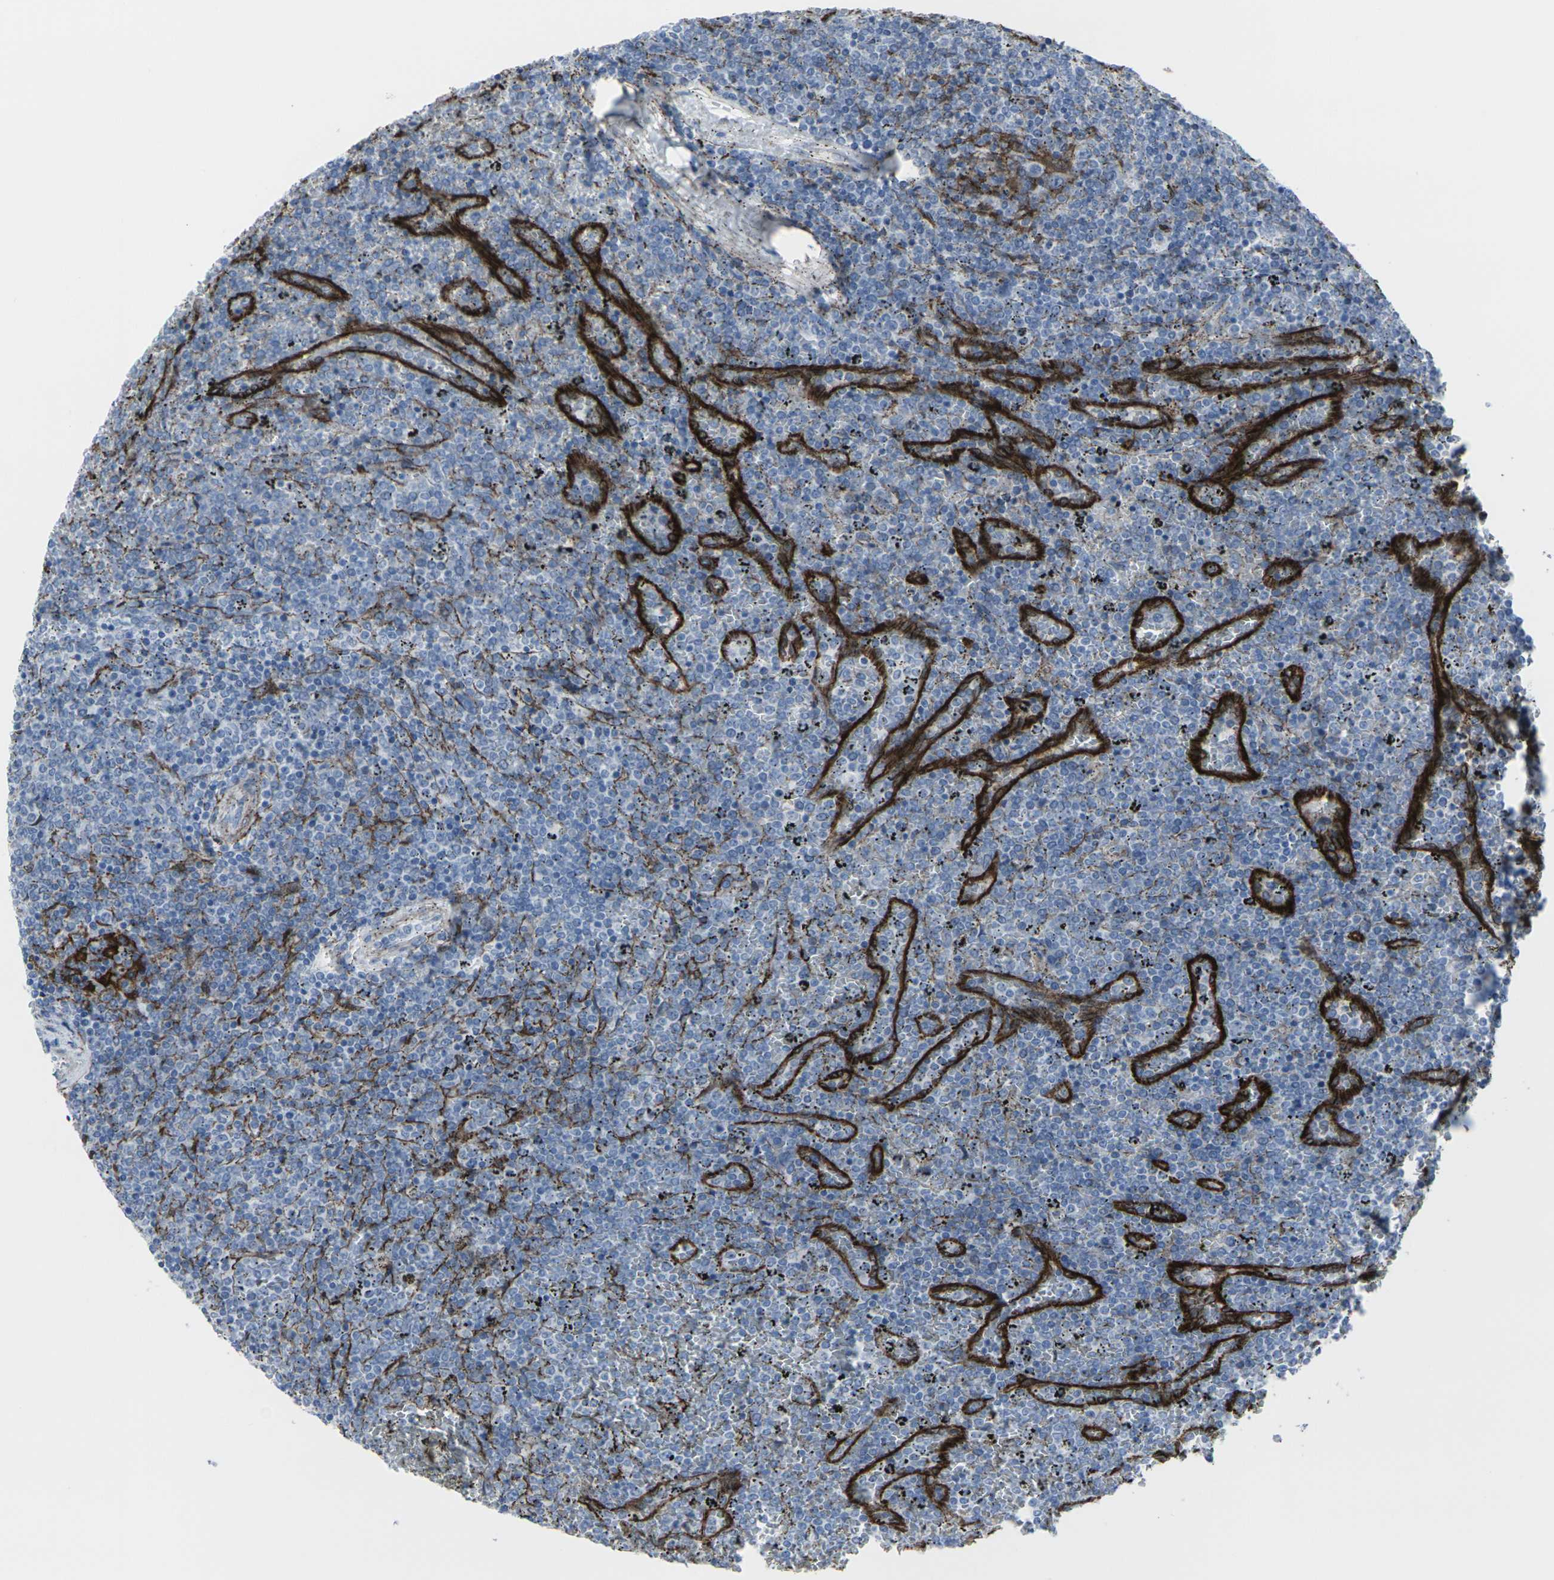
{"staining": {"intensity": "negative", "quantity": "none", "location": "none"}, "tissue": "lymphoma", "cell_type": "Tumor cells", "image_type": "cancer", "snomed": [{"axis": "morphology", "description": "Malignant lymphoma, non-Hodgkin's type, Low grade"}, {"axis": "topography", "description": "Spleen"}], "caption": "Micrograph shows no protein expression in tumor cells of lymphoma tissue.", "gene": "CDH11", "patient": {"sex": "female", "age": 77}}